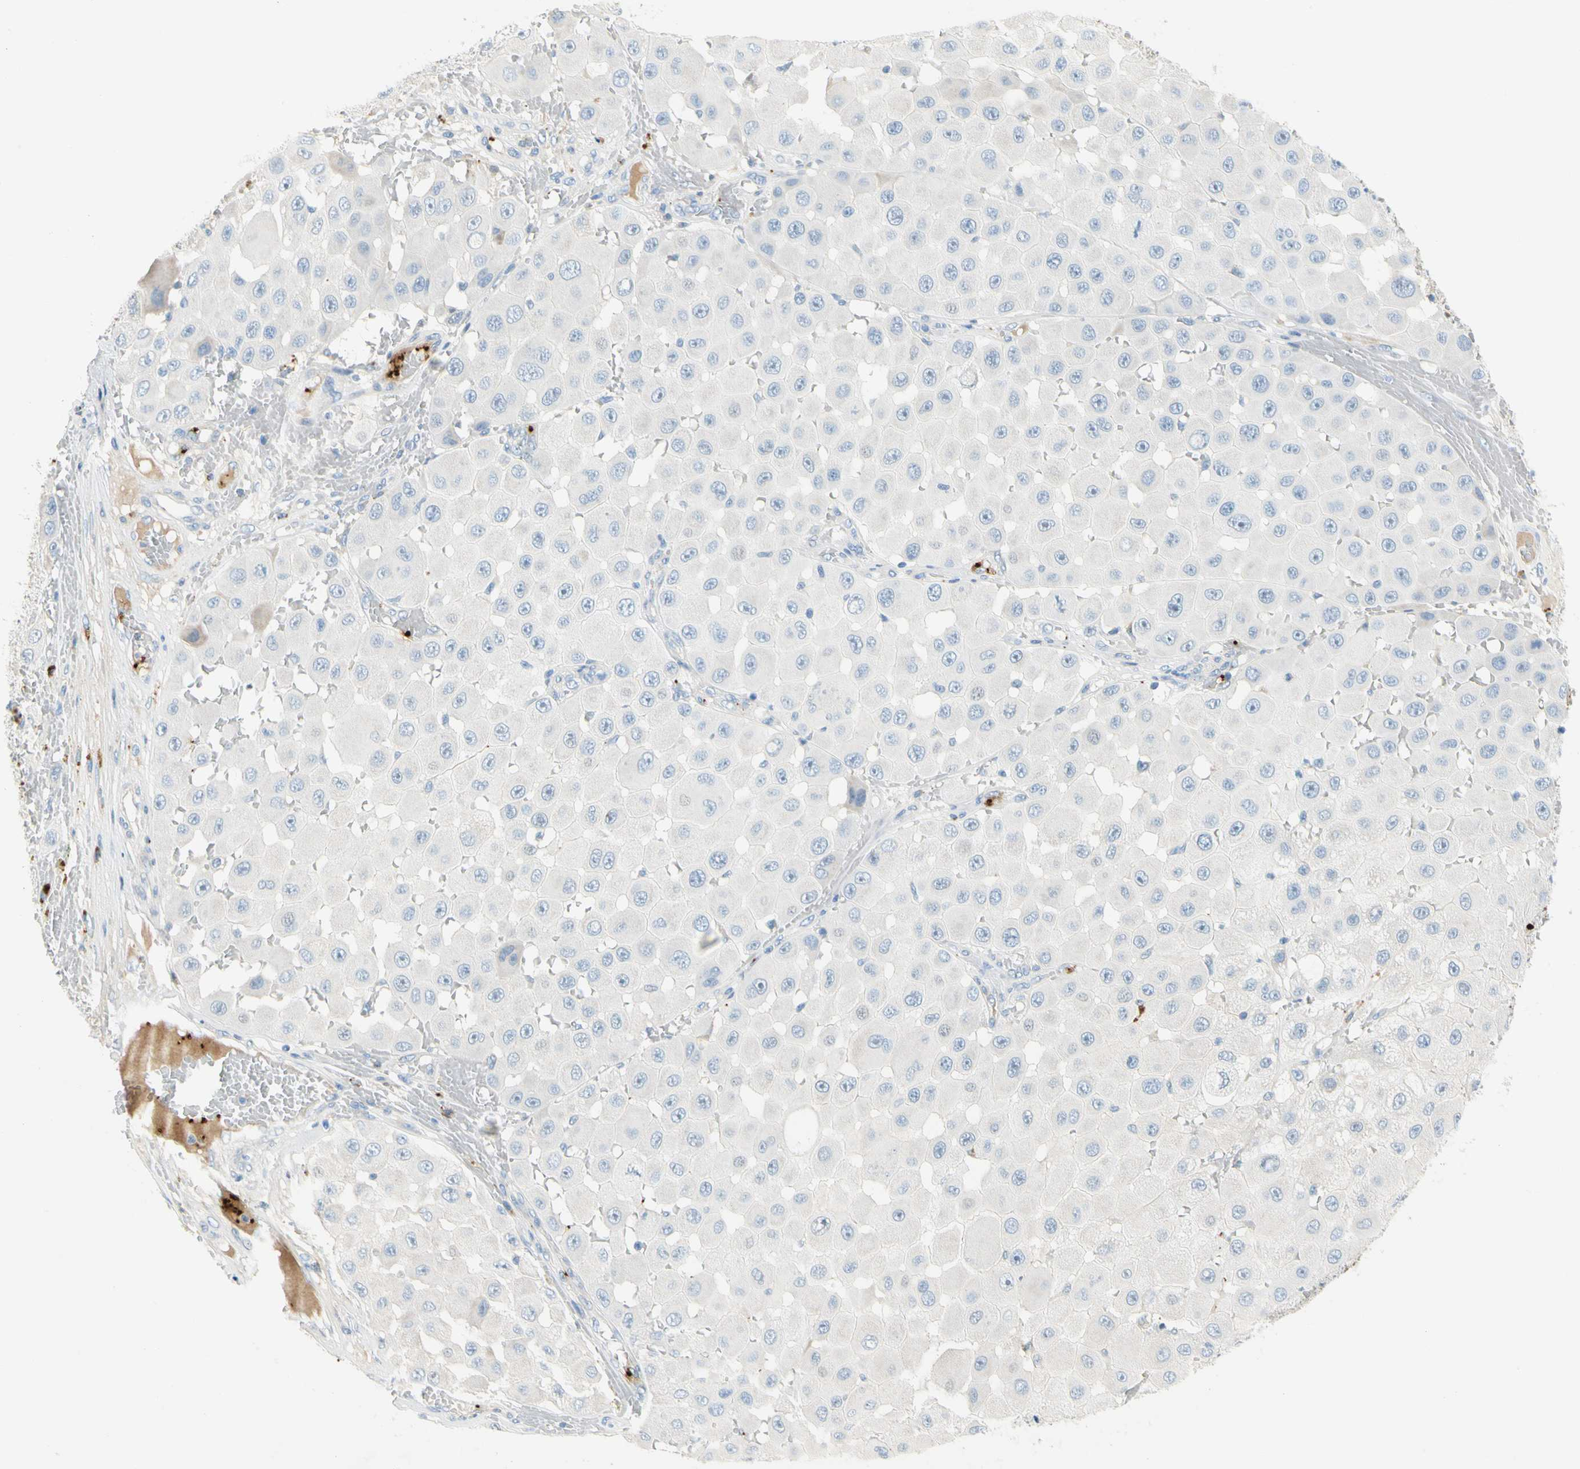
{"staining": {"intensity": "negative", "quantity": "none", "location": "none"}, "tissue": "melanoma", "cell_type": "Tumor cells", "image_type": "cancer", "snomed": [{"axis": "morphology", "description": "Malignant melanoma, NOS"}, {"axis": "topography", "description": "Skin"}], "caption": "DAB immunohistochemical staining of melanoma demonstrates no significant positivity in tumor cells.", "gene": "PPBP", "patient": {"sex": "female", "age": 81}}